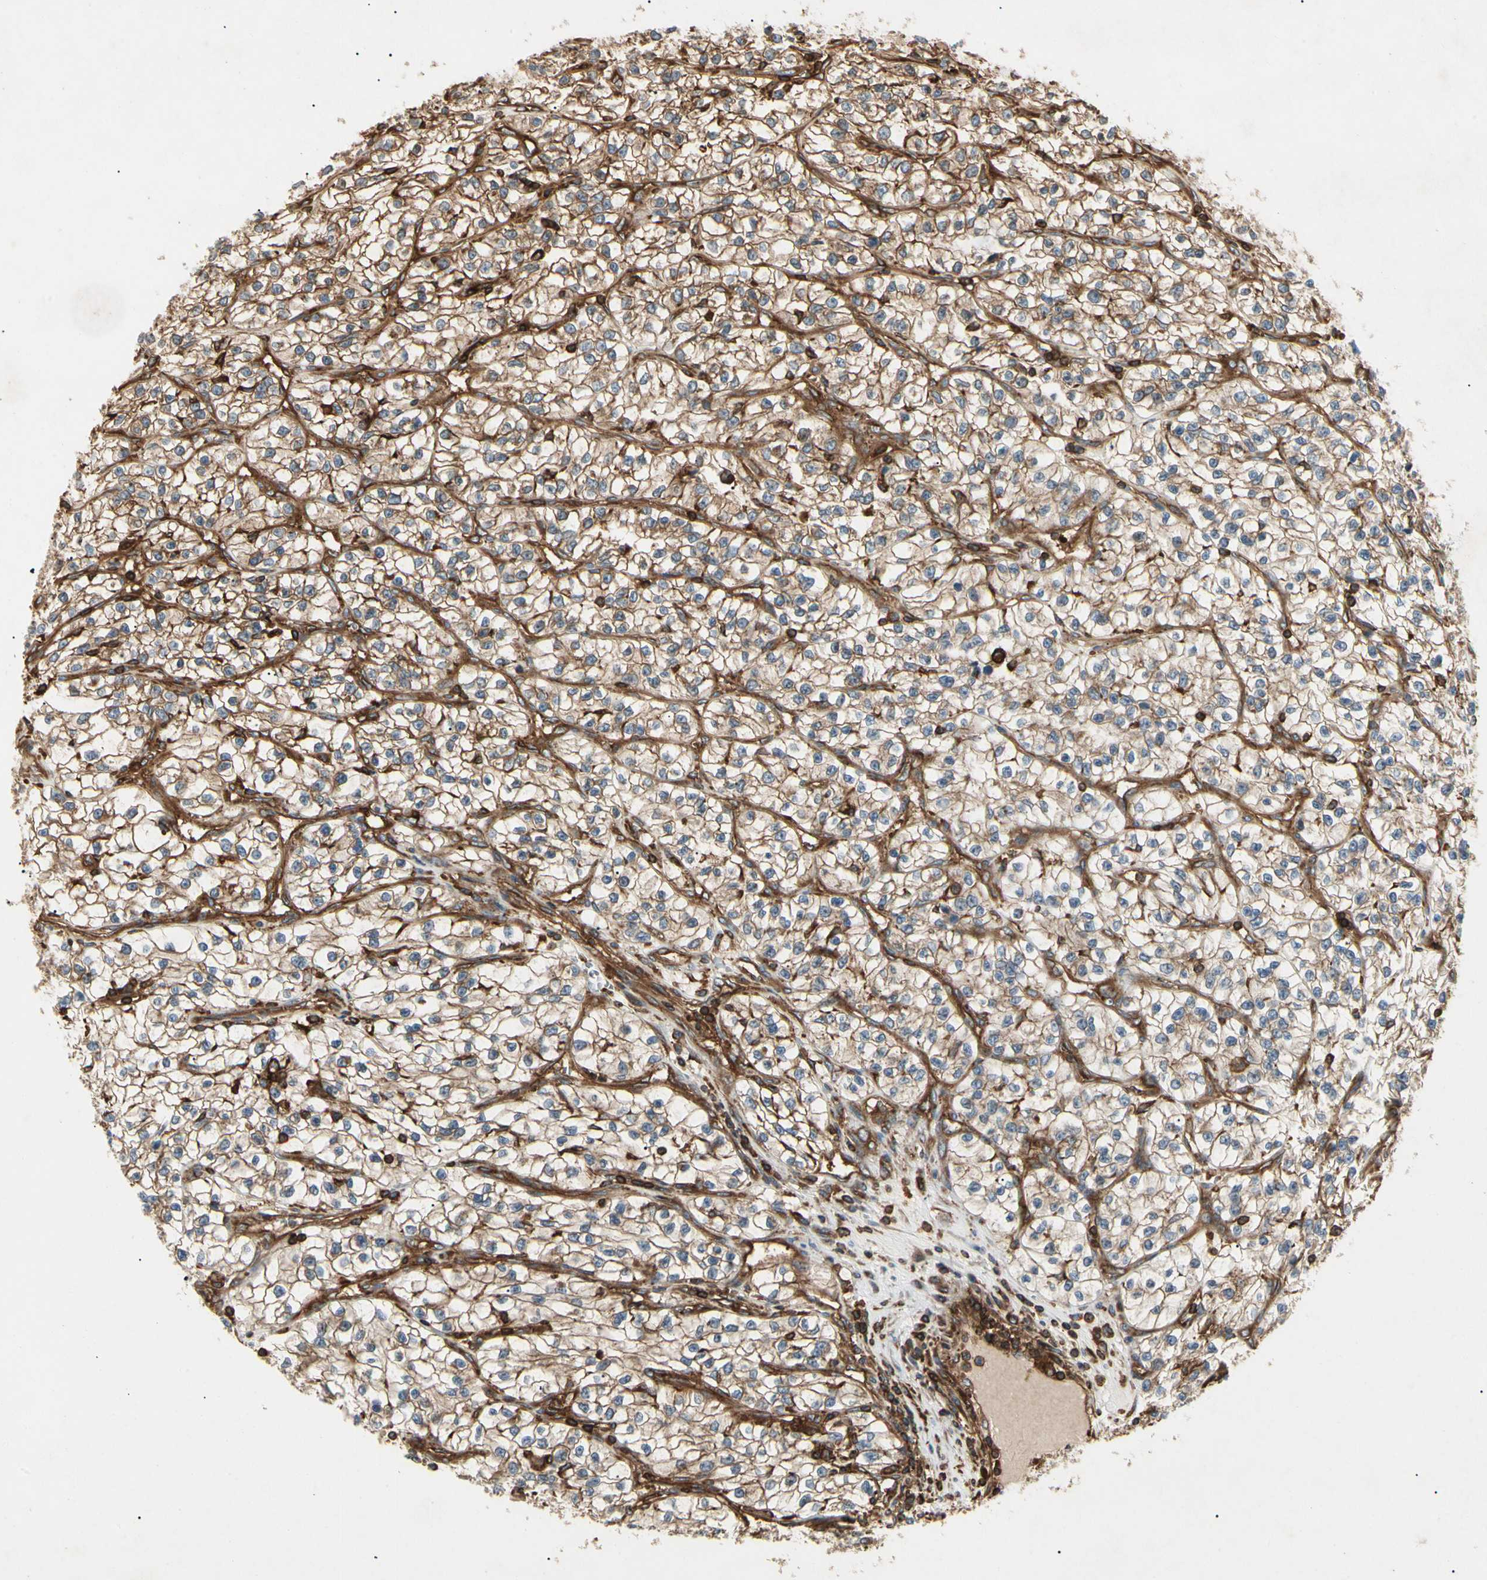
{"staining": {"intensity": "moderate", "quantity": ">75%", "location": "cytoplasmic/membranous"}, "tissue": "renal cancer", "cell_type": "Tumor cells", "image_type": "cancer", "snomed": [{"axis": "morphology", "description": "Adenocarcinoma, NOS"}, {"axis": "topography", "description": "Kidney"}], "caption": "Moderate cytoplasmic/membranous expression for a protein is seen in about >75% of tumor cells of adenocarcinoma (renal) using immunohistochemistry (IHC).", "gene": "ARPC2", "patient": {"sex": "female", "age": 57}}